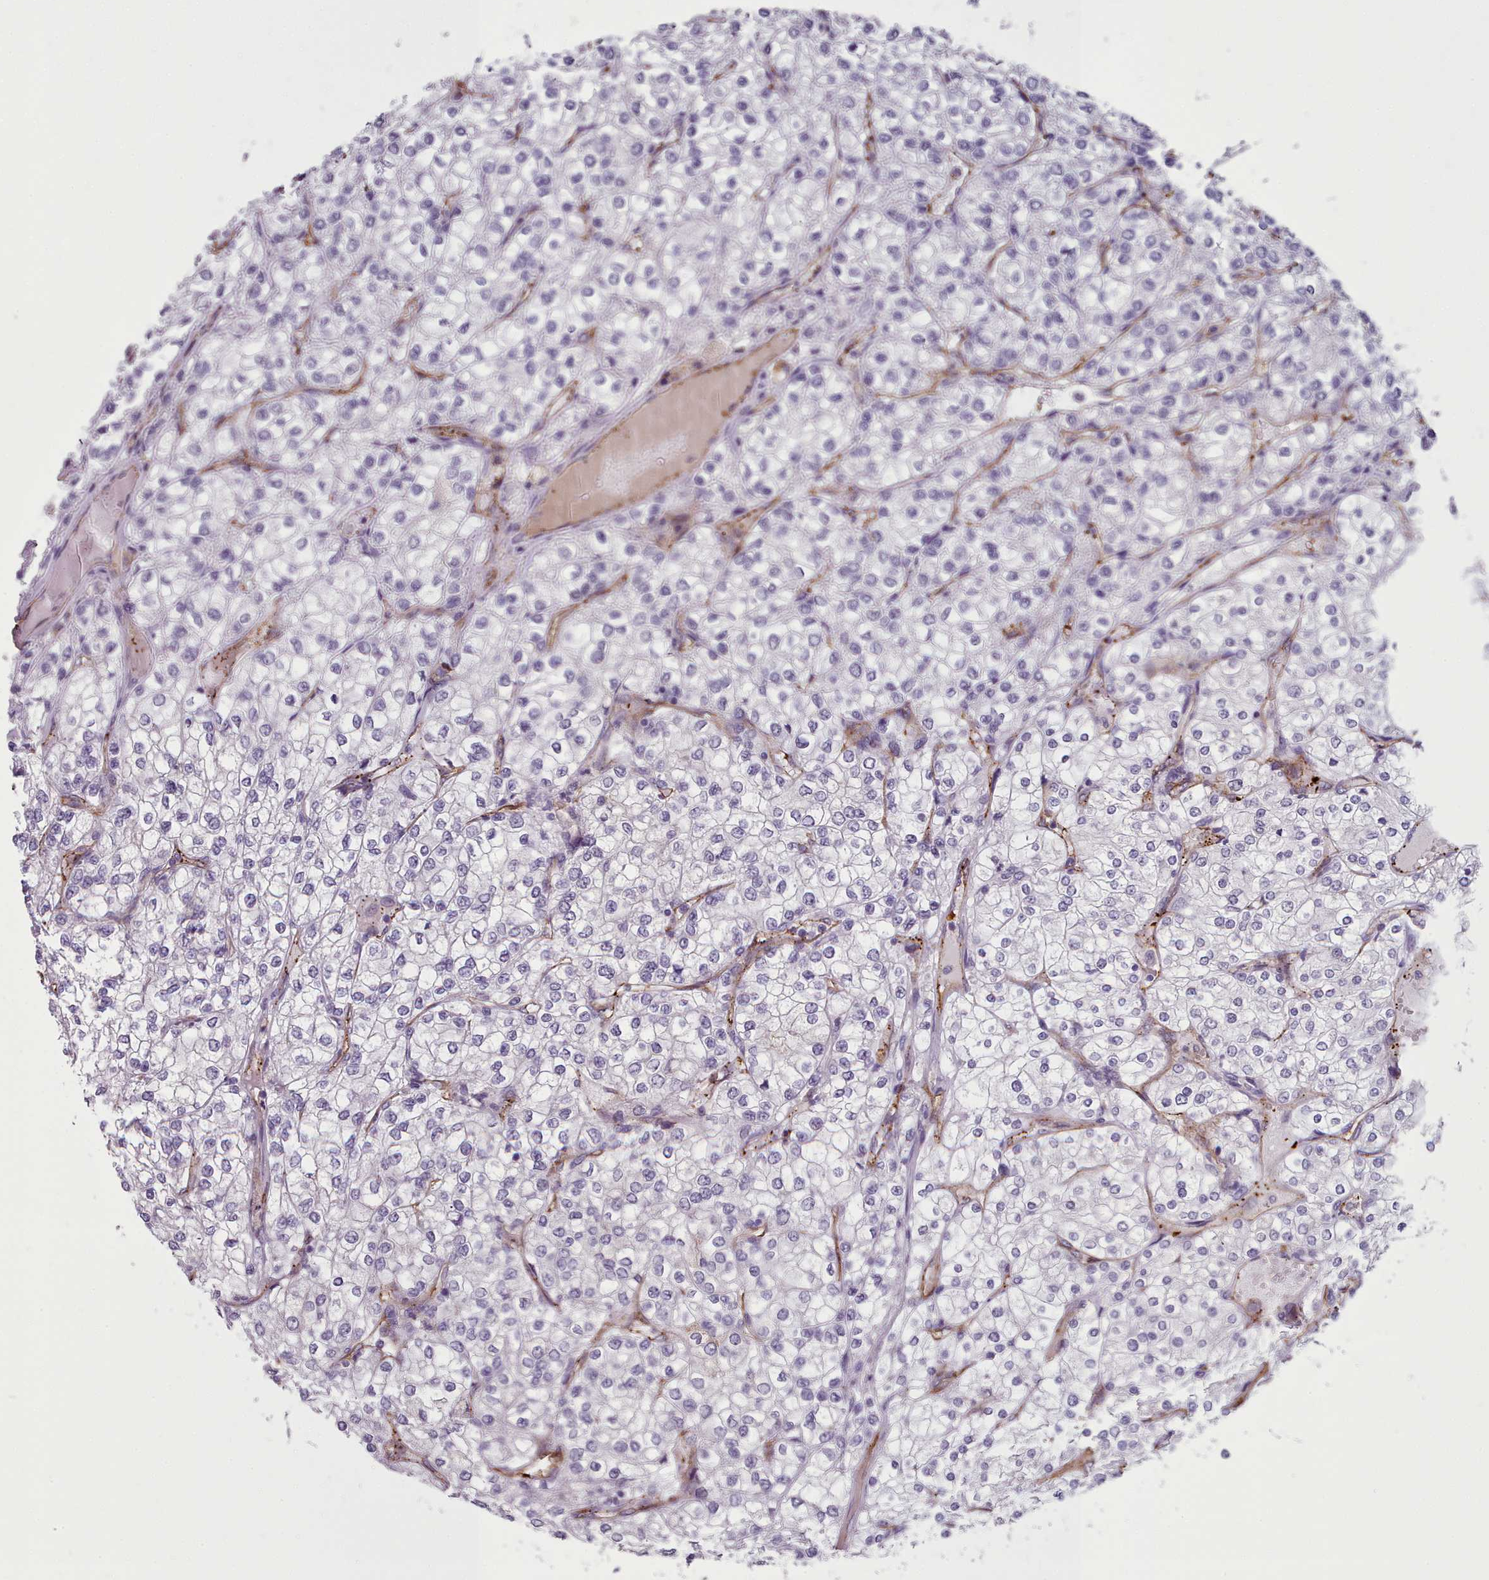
{"staining": {"intensity": "negative", "quantity": "none", "location": "none"}, "tissue": "renal cancer", "cell_type": "Tumor cells", "image_type": "cancer", "snomed": [{"axis": "morphology", "description": "Adenocarcinoma, NOS"}, {"axis": "topography", "description": "Kidney"}], "caption": "Image shows no significant protein positivity in tumor cells of adenocarcinoma (renal).", "gene": "CD300LF", "patient": {"sex": "male", "age": 80}}